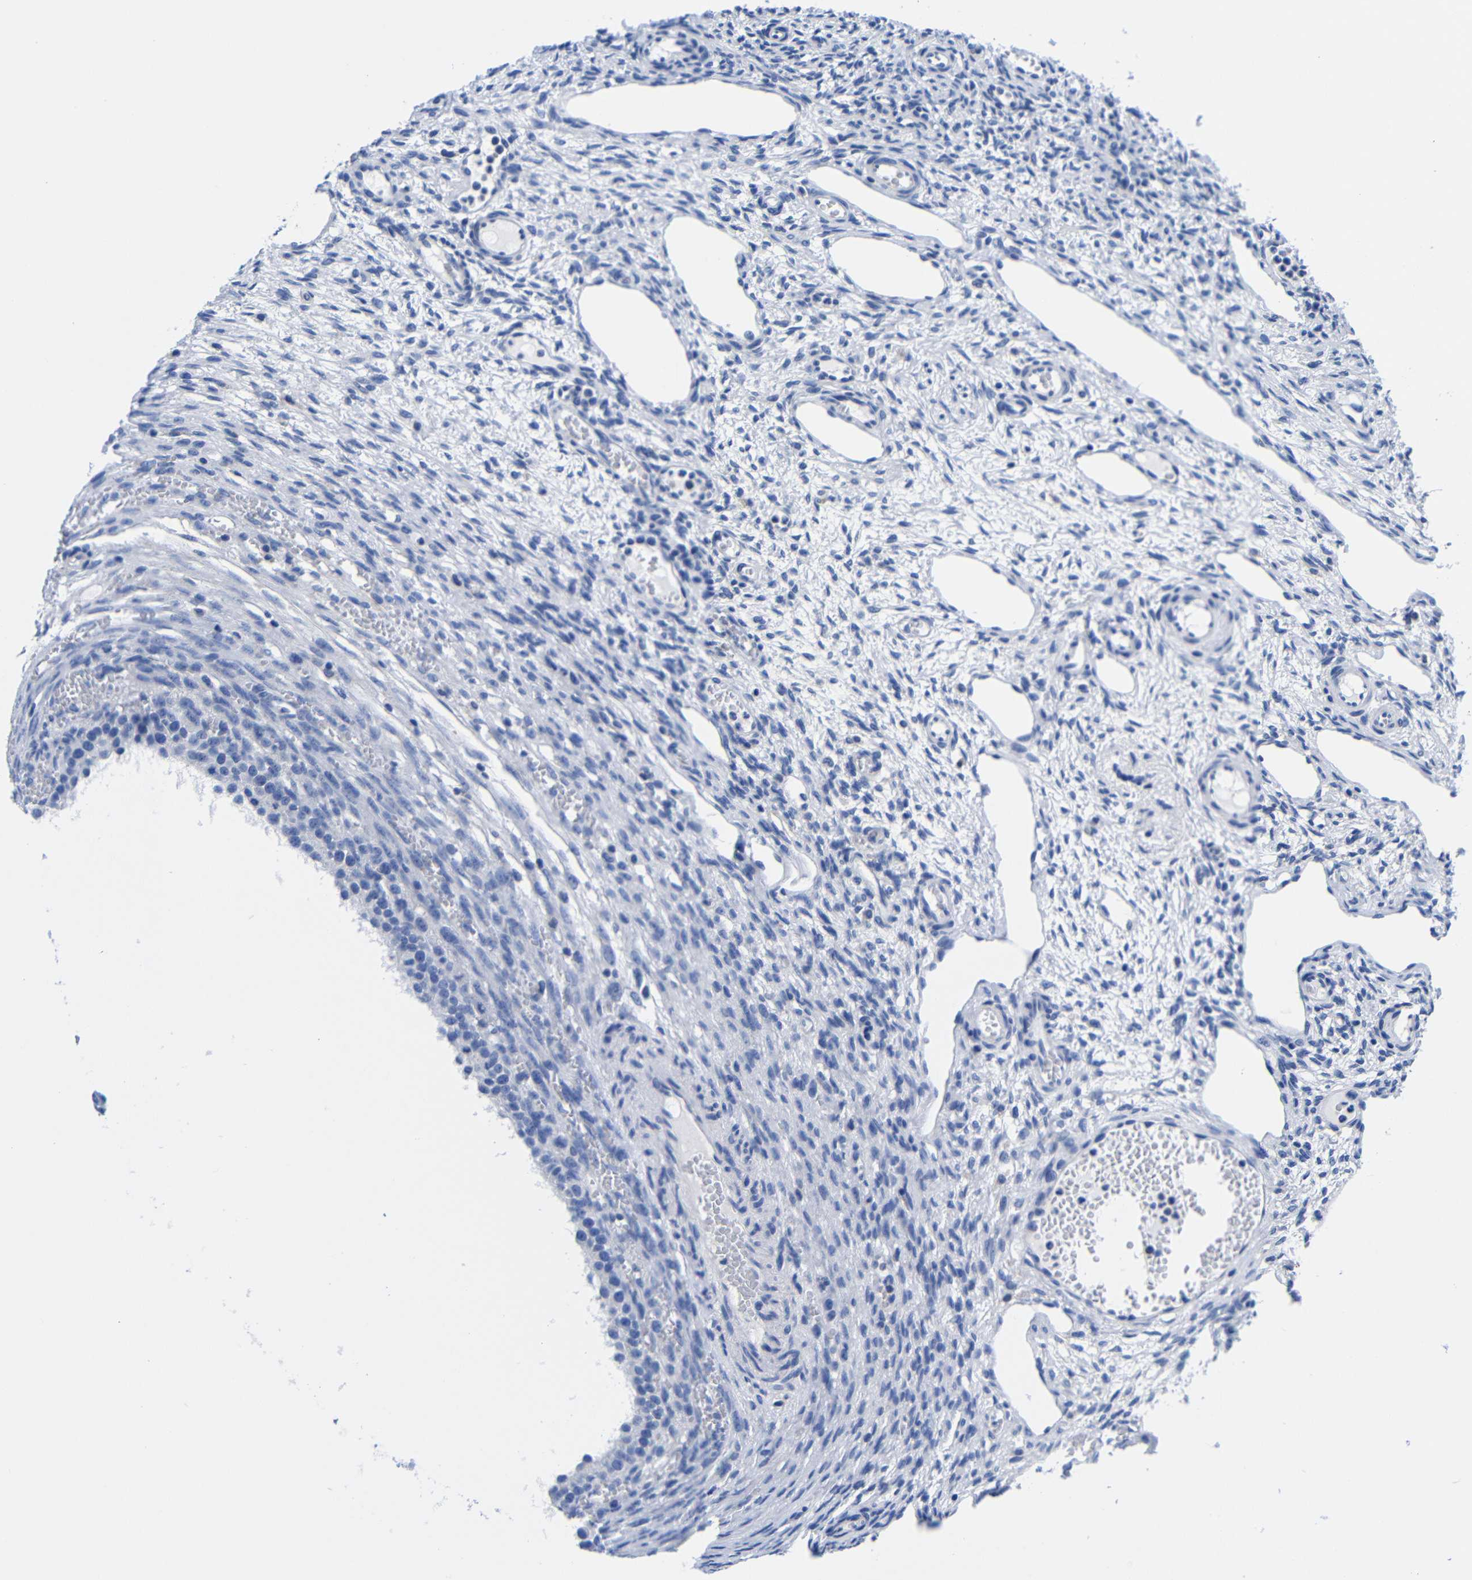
{"staining": {"intensity": "negative", "quantity": "none", "location": "none"}, "tissue": "ovary", "cell_type": "Follicle cells", "image_type": "normal", "snomed": [{"axis": "morphology", "description": "Normal tissue, NOS"}, {"axis": "topography", "description": "Ovary"}], "caption": "Immunohistochemical staining of unremarkable ovary demonstrates no significant staining in follicle cells.", "gene": "CLEC4G", "patient": {"sex": "female", "age": 33}}